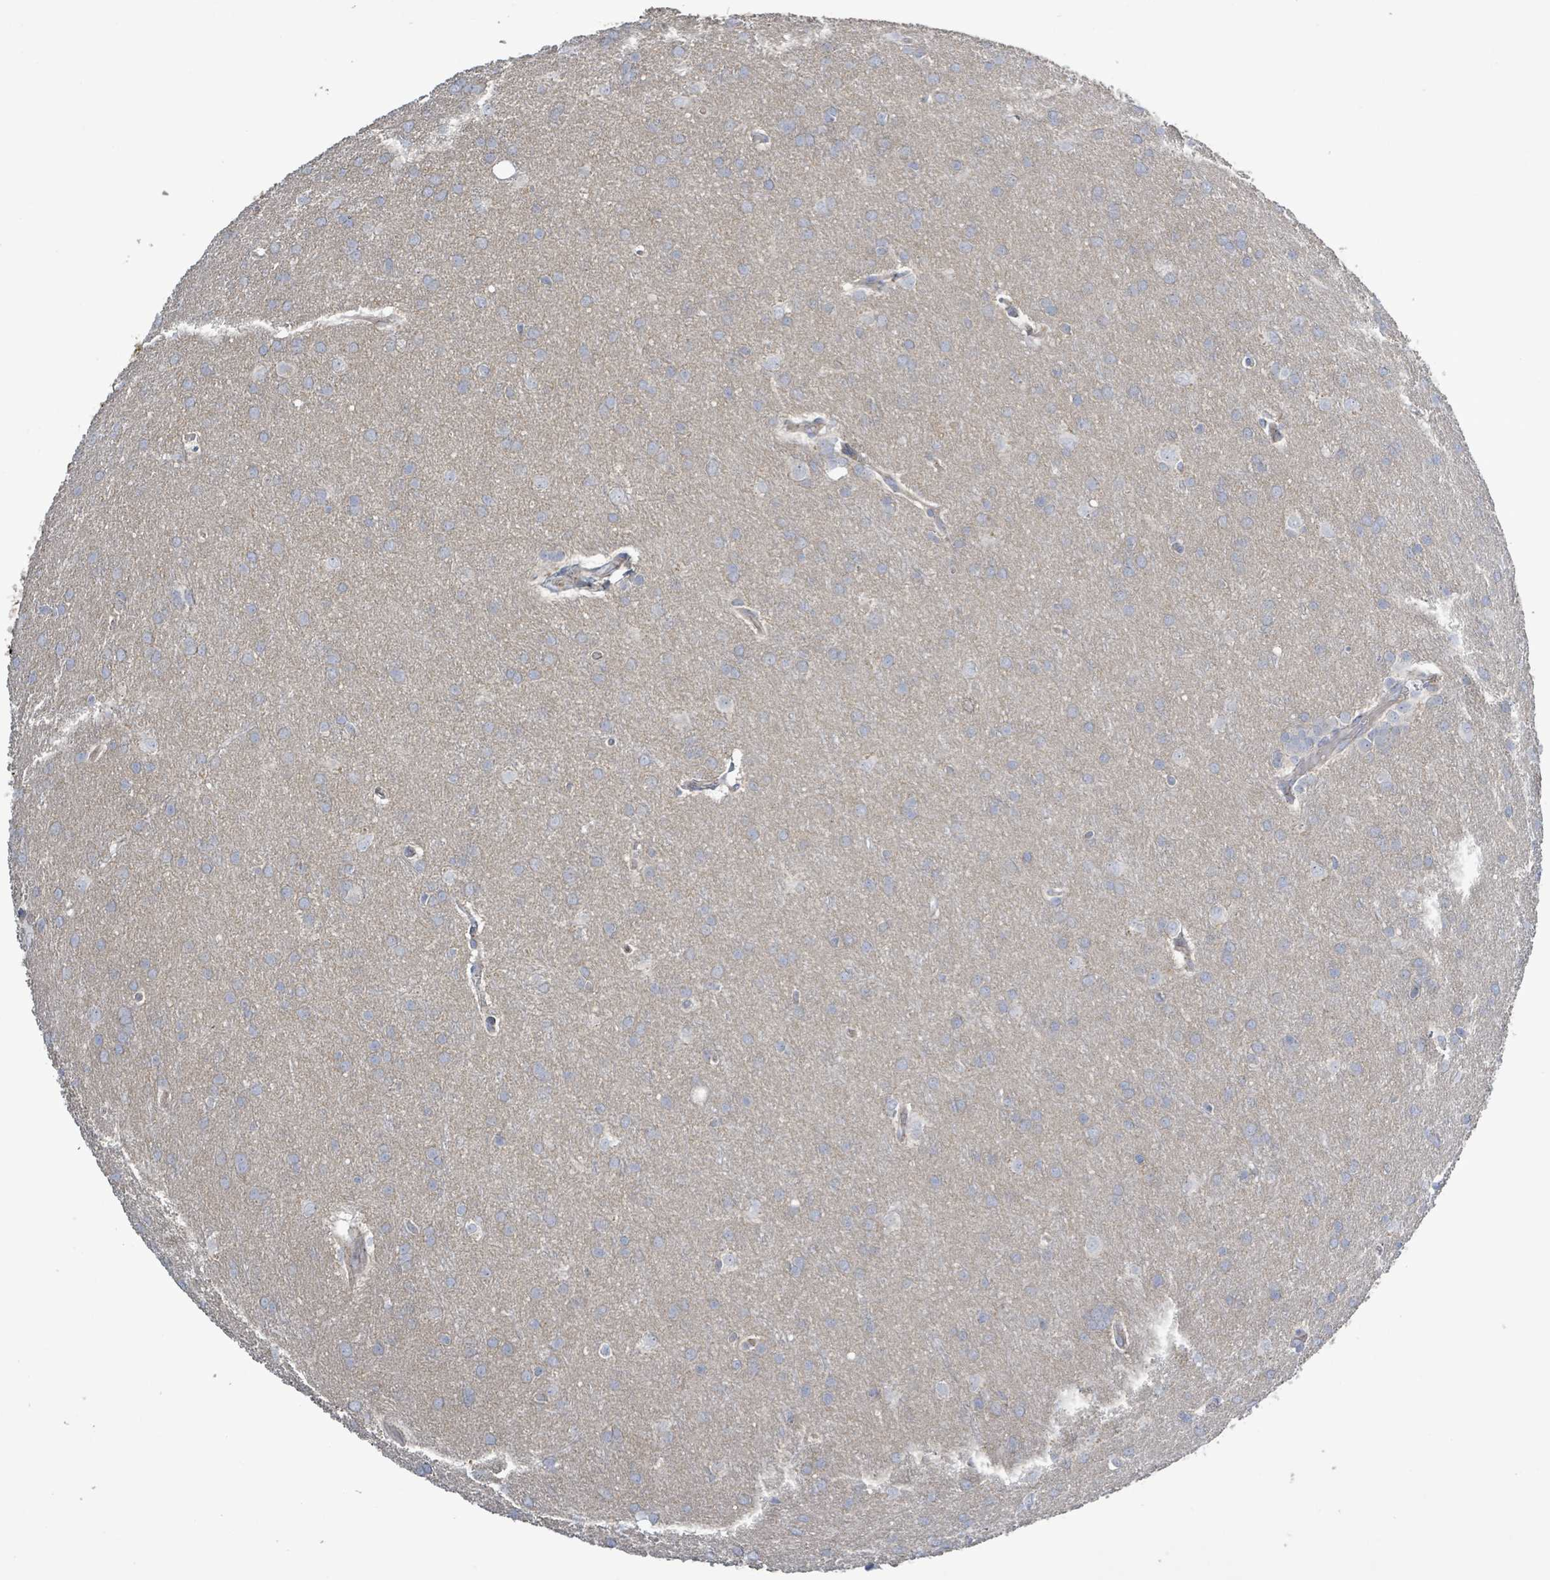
{"staining": {"intensity": "negative", "quantity": "none", "location": "none"}, "tissue": "glioma", "cell_type": "Tumor cells", "image_type": "cancer", "snomed": [{"axis": "morphology", "description": "Glioma, malignant, Low grade"}, {"axis": "topography", "description": "Brain"}], "caption": "DAB immunohistochemical staining of human glioma demonstrates no significant expression in tumor cells.", "gene": "KRAS", "patient": {"sex": "female", "age": 32}}